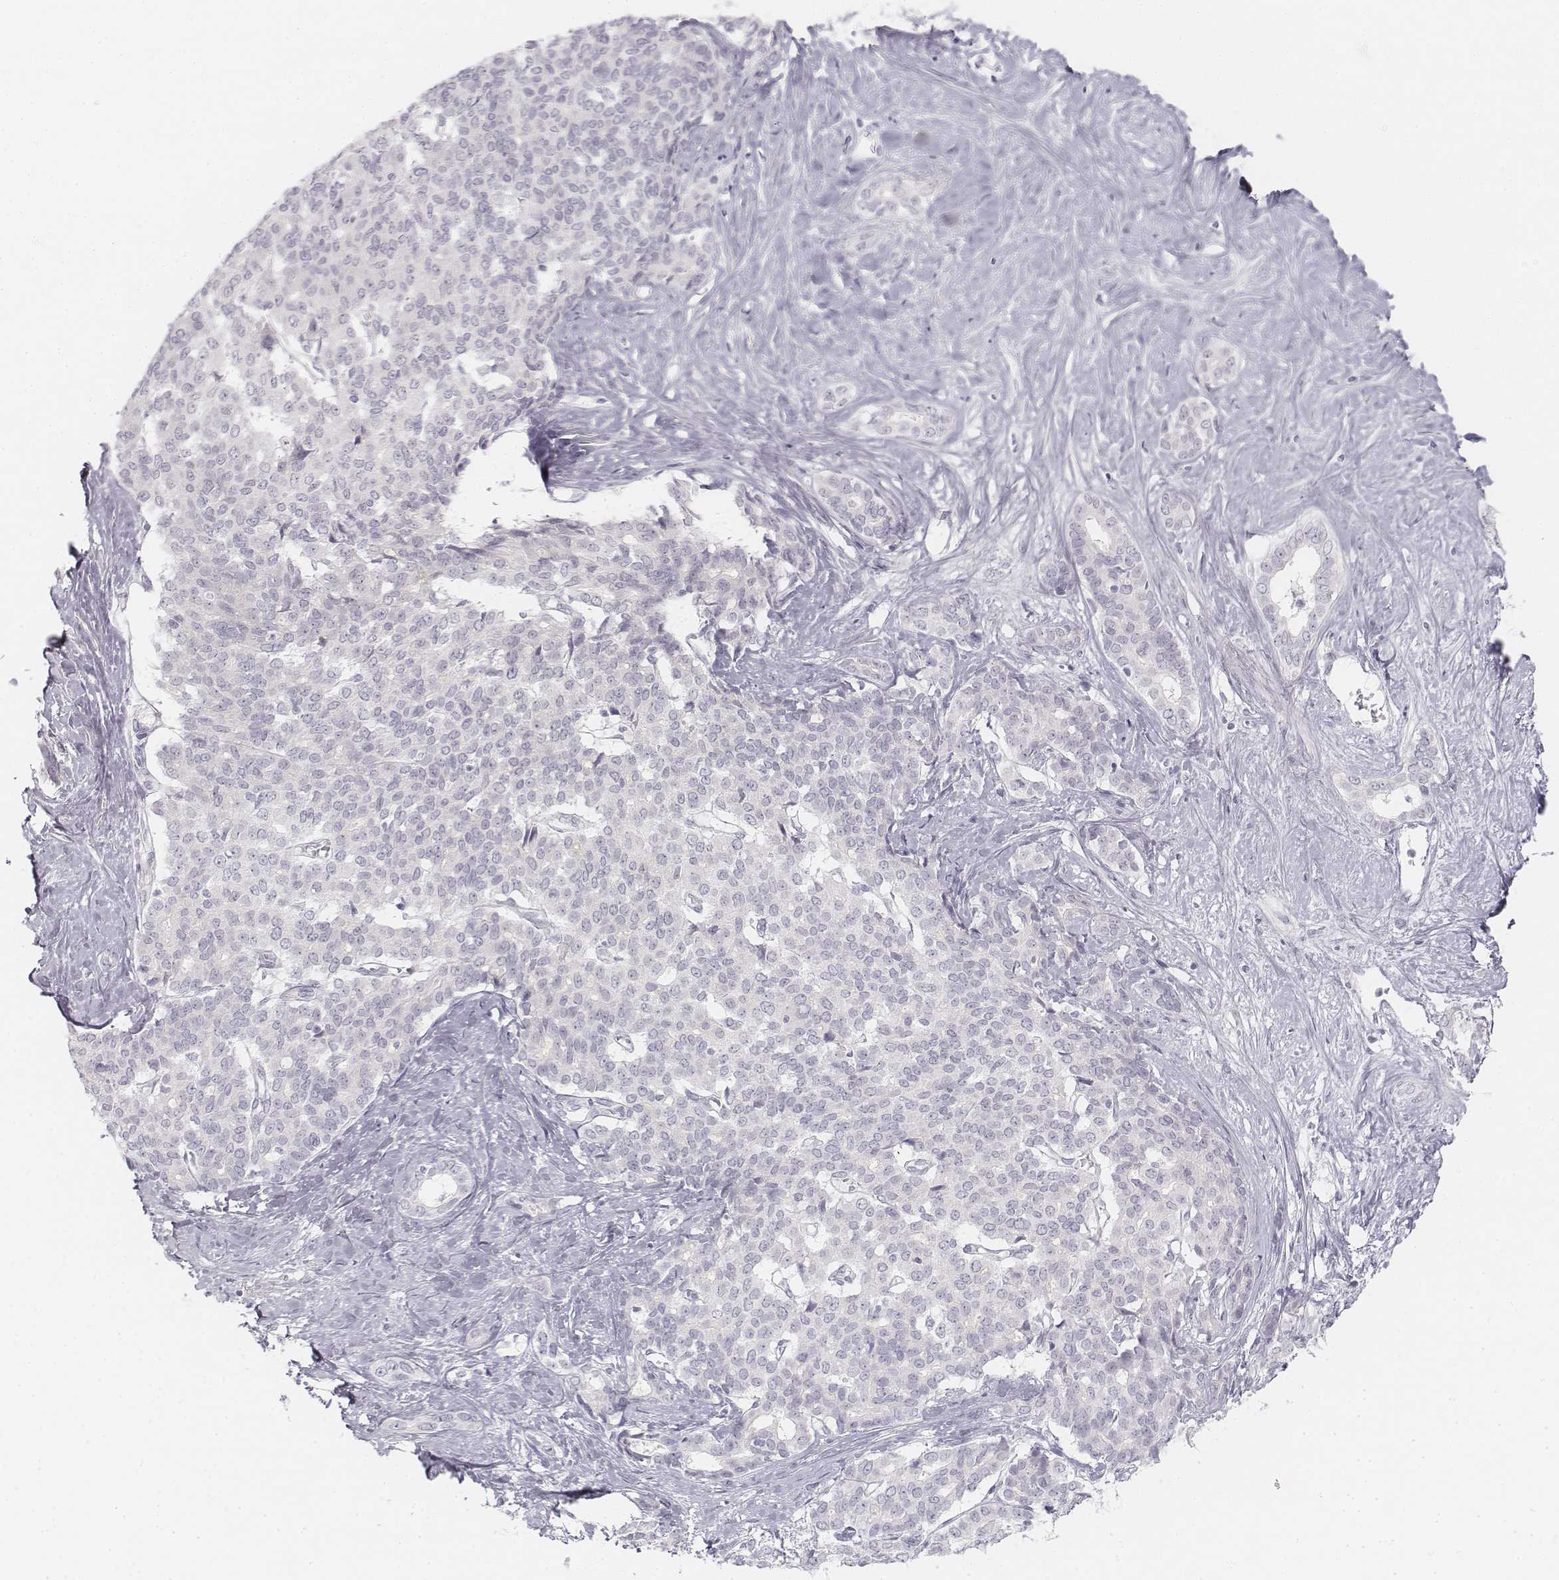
{"staining": {"intensity": "negative", "quantity": "none", "location": "none"}, "tissue": "liver cancer", "cell_type": "Tumor cells", "image_type": "cancer", "snomed": [{"axis": "morphology", "description": "Cholangiocarcinoma"}, {"axis": "topography", "description": "Liver"}], "caption": "The image demonstrates no significant expression in tumor cells of liver cholangiocarcinoma.", "gene": "KRT25", "patient": {"sex": "female", "age": 47}}